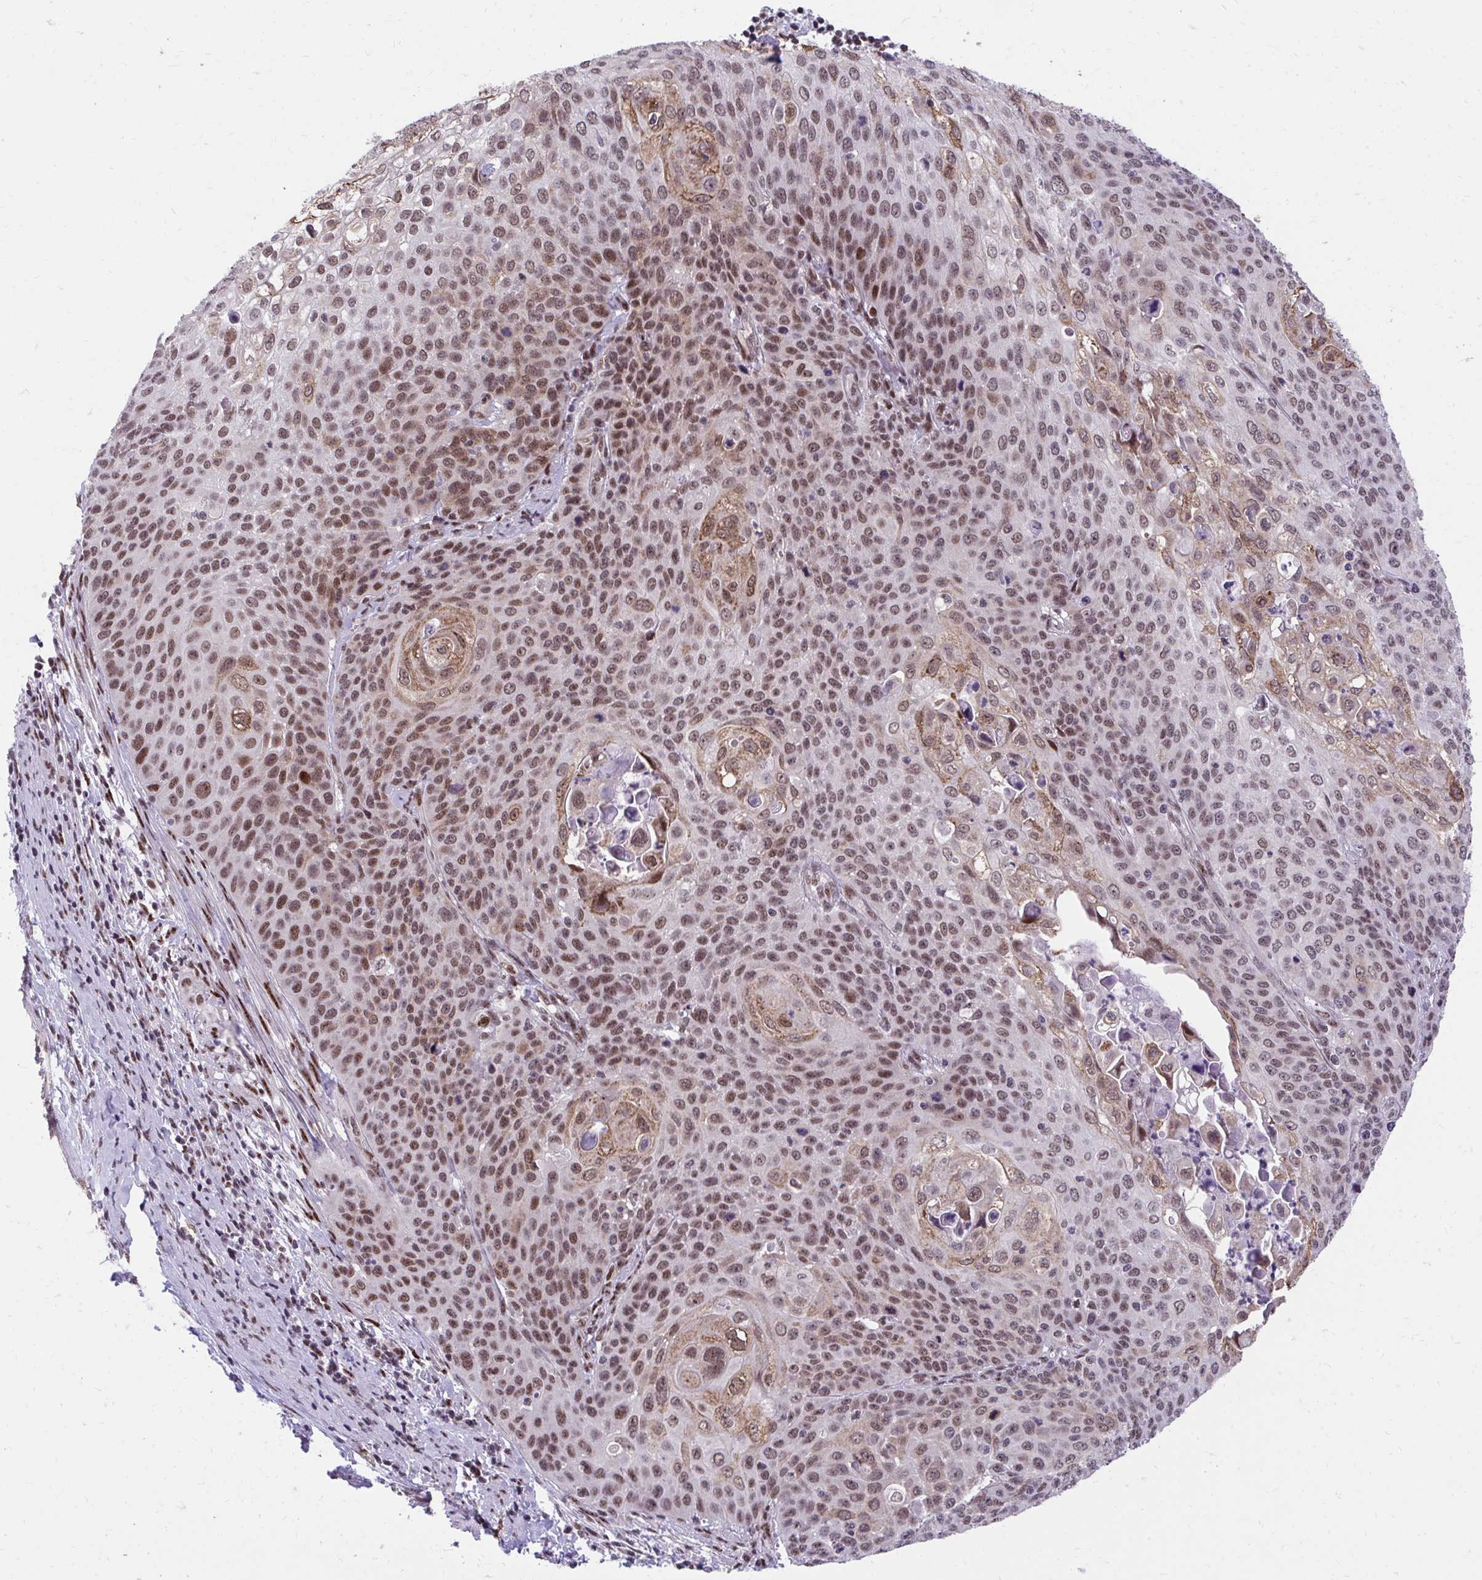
{"staining": {"intensity": "moderate", "quantity": ">75%", "location": "cytoplasmic/membranous,nuclear"}, "tissue": "cervical cancer", "cell_type": "Tumor cells", "image_type": "cancer", "snomed": [{"axis": "morphology", "description": "Squamous cell carcinoma, NOS"}, {"axis": "topography", "description": "Cervix"}], "caption": "Squamous cell carcinoma (cervical) stained for a protein shows moderate cytoplasmic/membranous and nuclear positivity in tumor cells.", "gene": "HOXA4", "patient": {"sex": "female", "age": 65}}